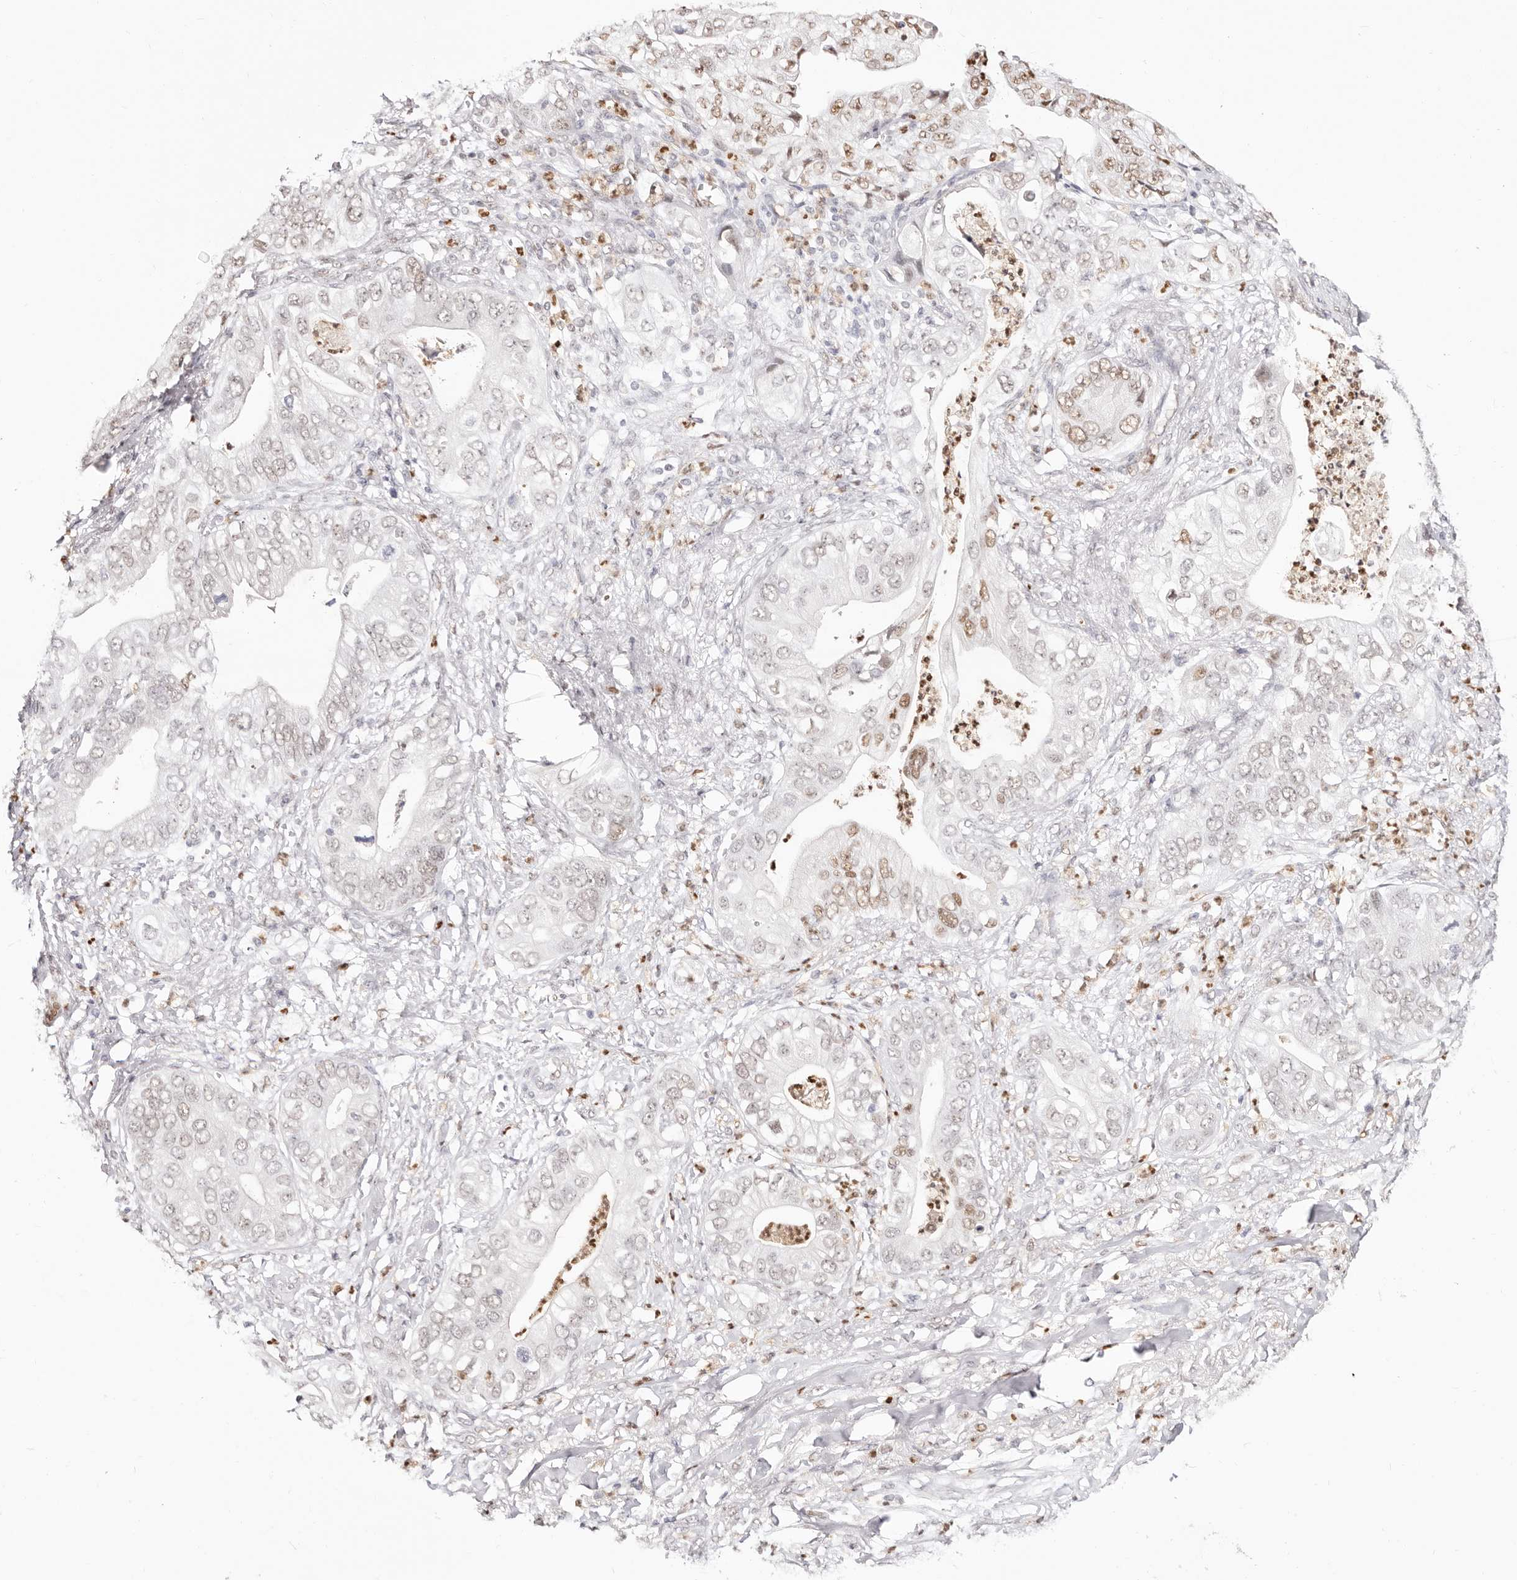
{"staining": {"intensity": "weak", "quantity": "25%-75%", "location": "nuclear"}, "tissue": "pancreatic cancer", "cell_type": "Tumor cells", "image_type": "cancer", "snomed": [{"axis": "morphology", "description": "Adenocarcinoma, NOS"}, {"axis": "topography", "description": "Pancreas"}], "caption": "Brown immunohistochemical staining in adenocarcinoma (pancreatic) displays weak nuclear positivity in about 25%-75% of tumor cells.", "gene": "TKT", "patient": {"sex": "female", "age": 78}}